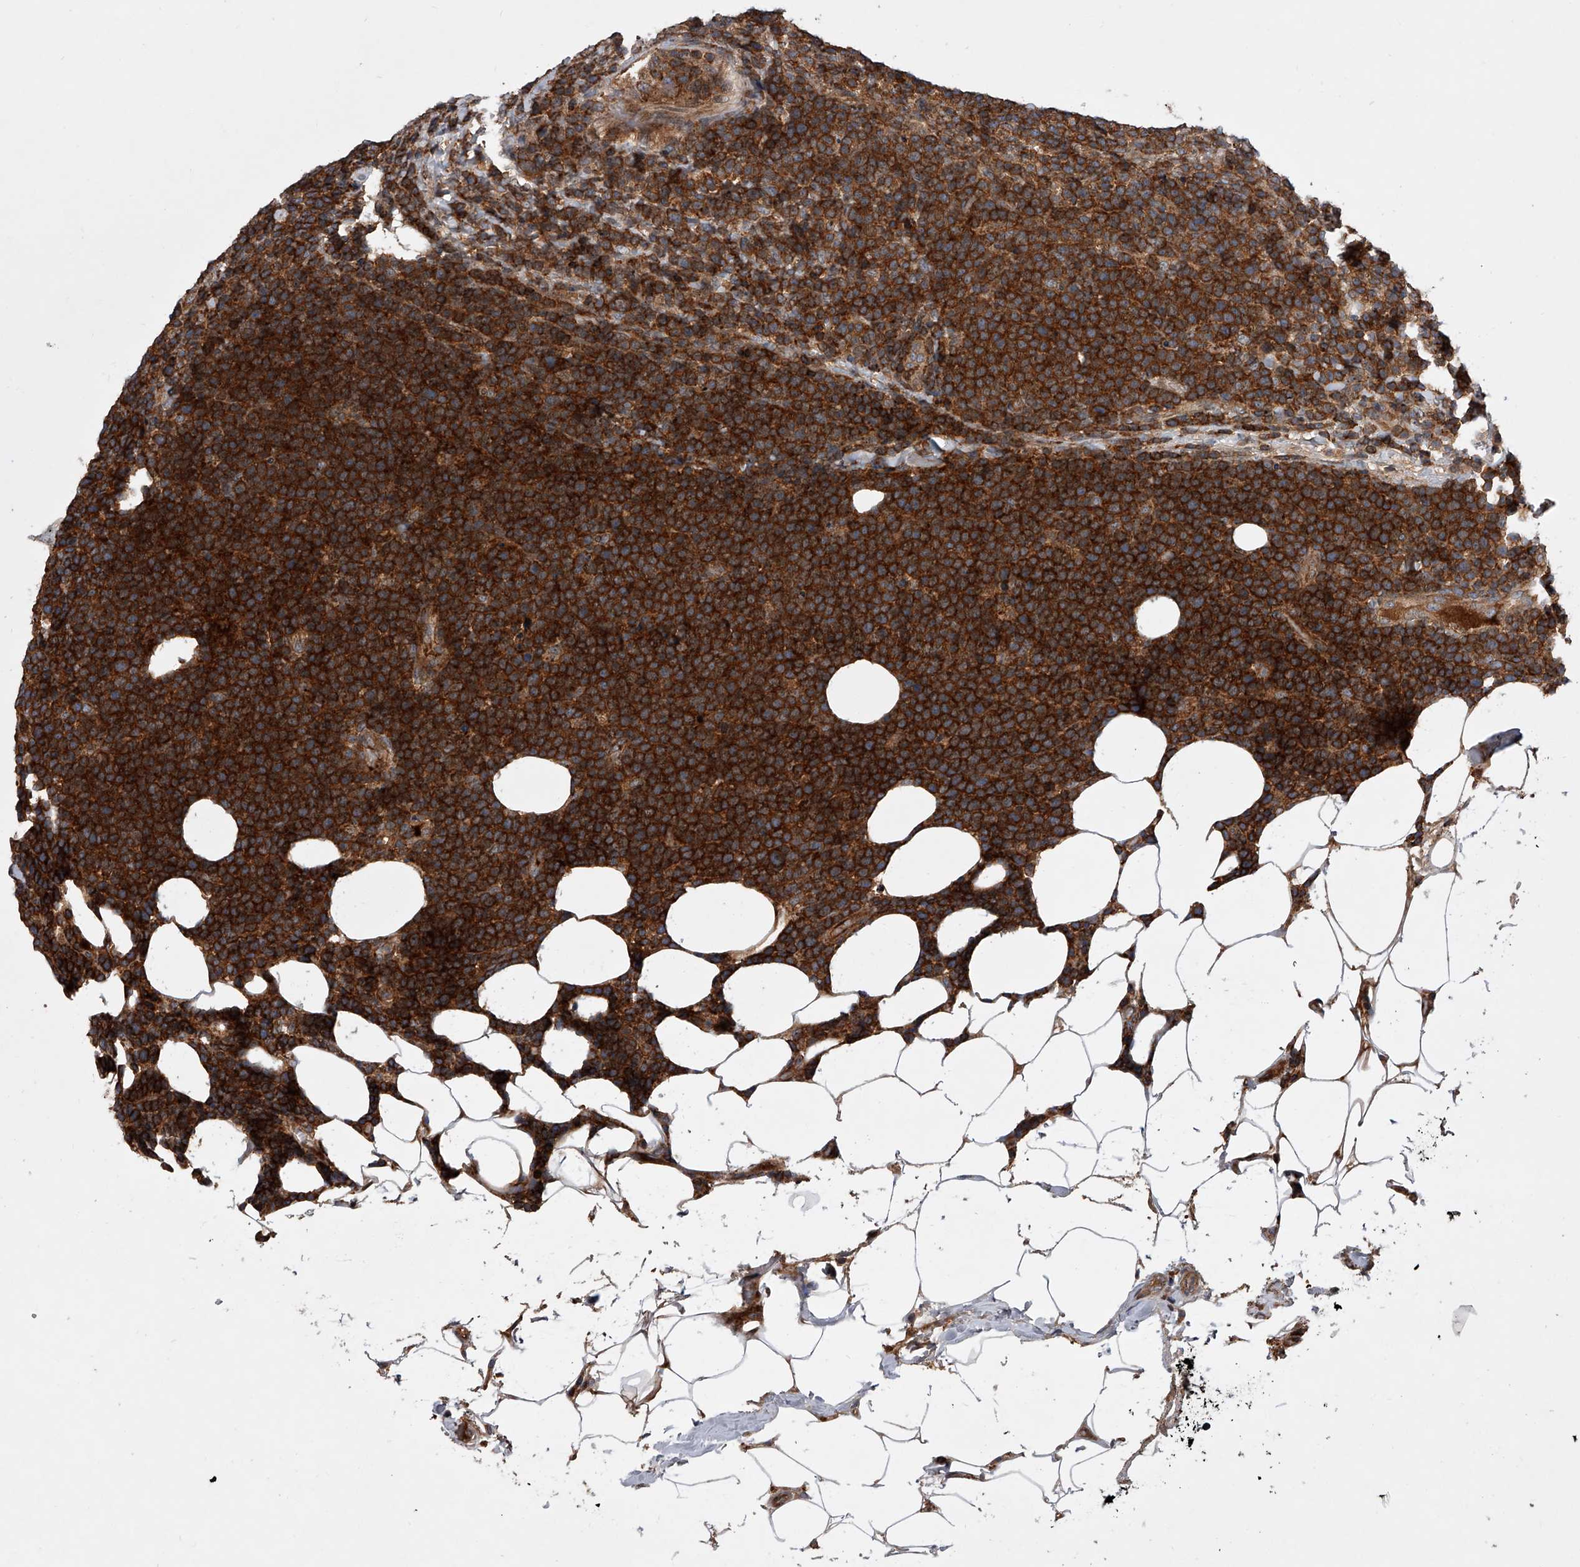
{"staining": {"intensity": "strong", "quantity": ">75%", "location": "cytoplasmic/membranous"}, "tissue": "lymphoma", "cell_type": "Tumor cells", "image_type": "cancer", "snomed": [{"axis": "morphology", "description": "Malignant lymphoma, non-Hodgkin's type, High grade"}, {"axis": "topography", "description": "Lymph node"}], "caption": "DAB immunohistochemical staining of lymphoma exhibits strong cytoplasmic/membranous protein staining in approximately >75% of tumor cells. (IHC, brightfield microscopy, high magnification).", "gene": "USP47", "patient": {"sex": "male", "age": 61}}